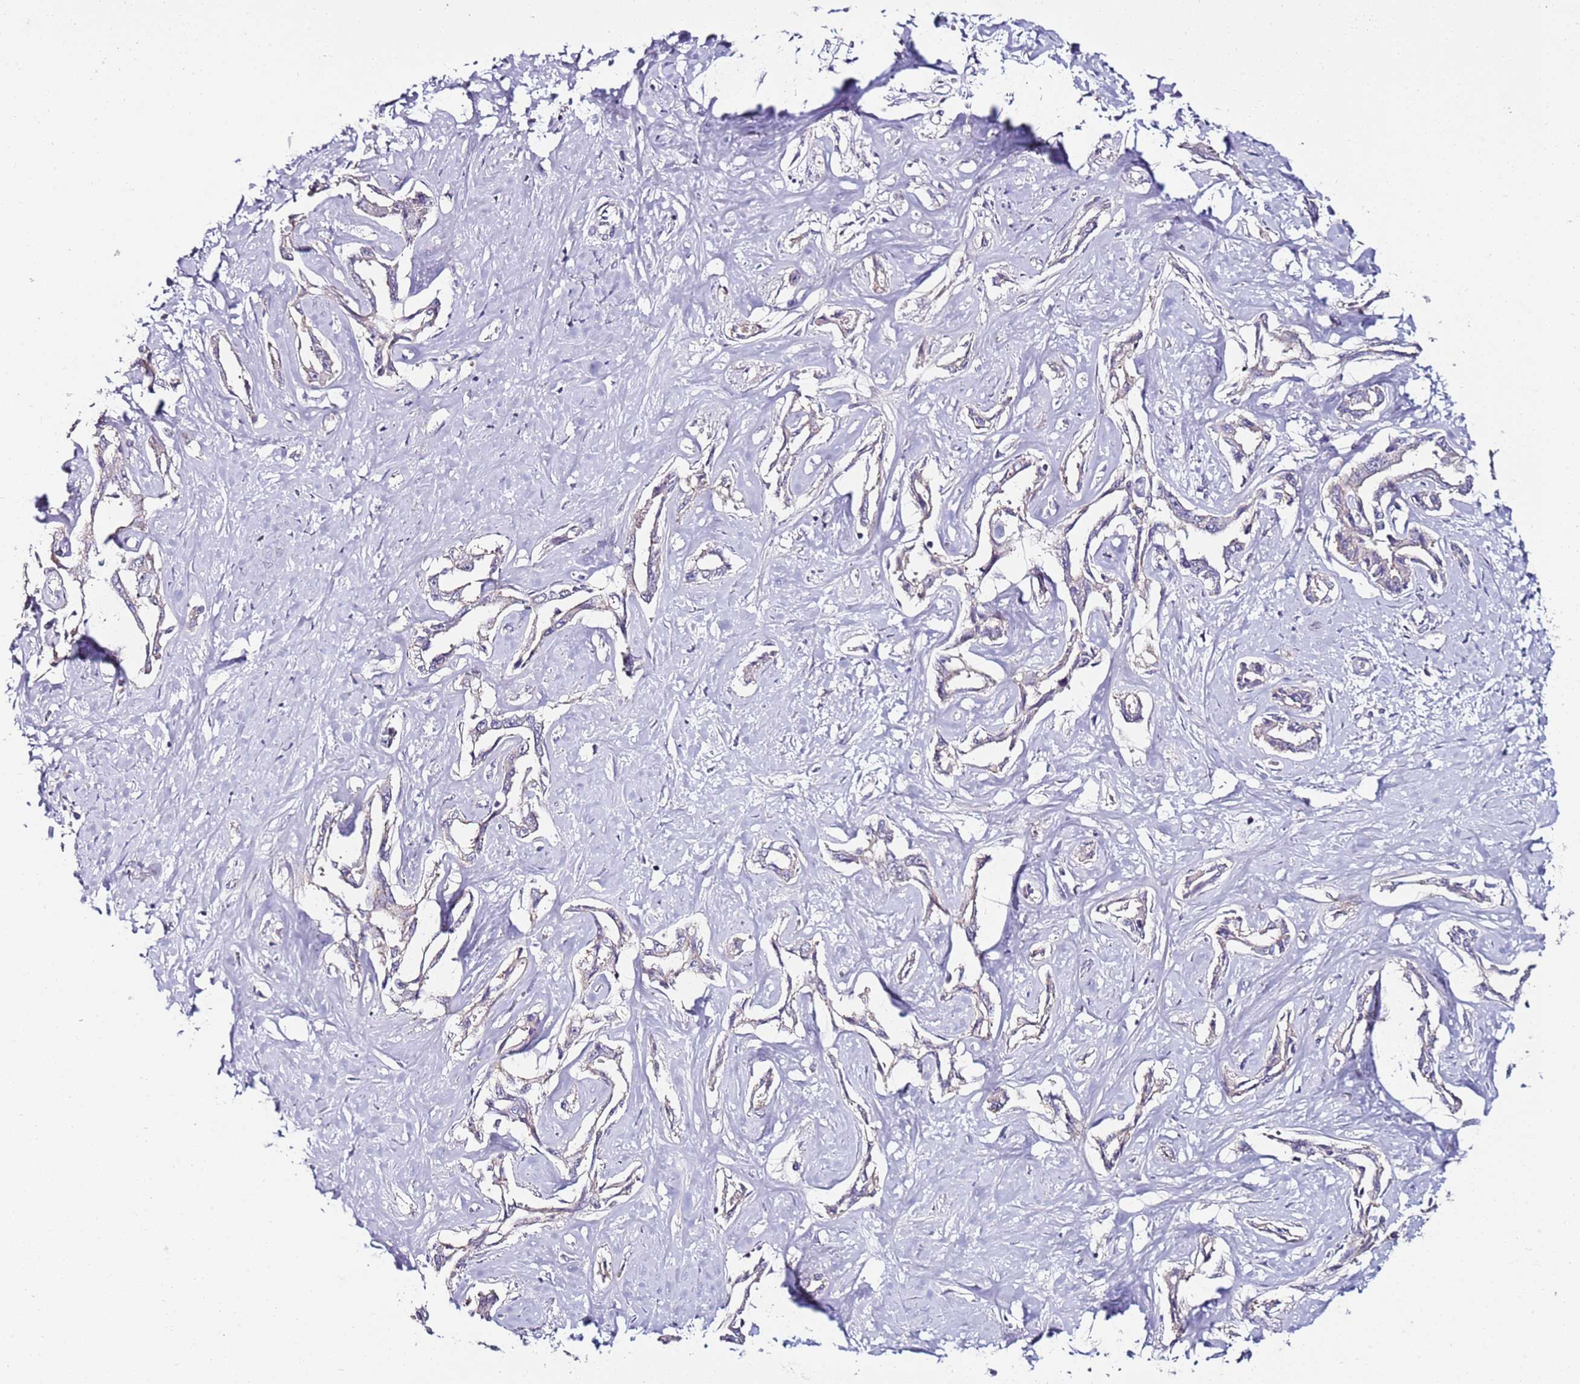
{"staining": {"intensity": "negative", "quantity": "none", "location": "none"}, "tissue": "liver cancer", "cell_type": "Tumor cells", "image_type": "cancer", "snomed": [{"axis": "morphology", "description": "Cholangiocarcinoma"}, {"axis": "topography", "description": "Liver"}], "caption": "Protein analysis of liver cancer displays no significant positivity in tumor cells. (Immunohistochemistry, brightfield microscopy, high magnification).", "gene": "SRRM5", "patient": {"sex": "male", "age": 59}}